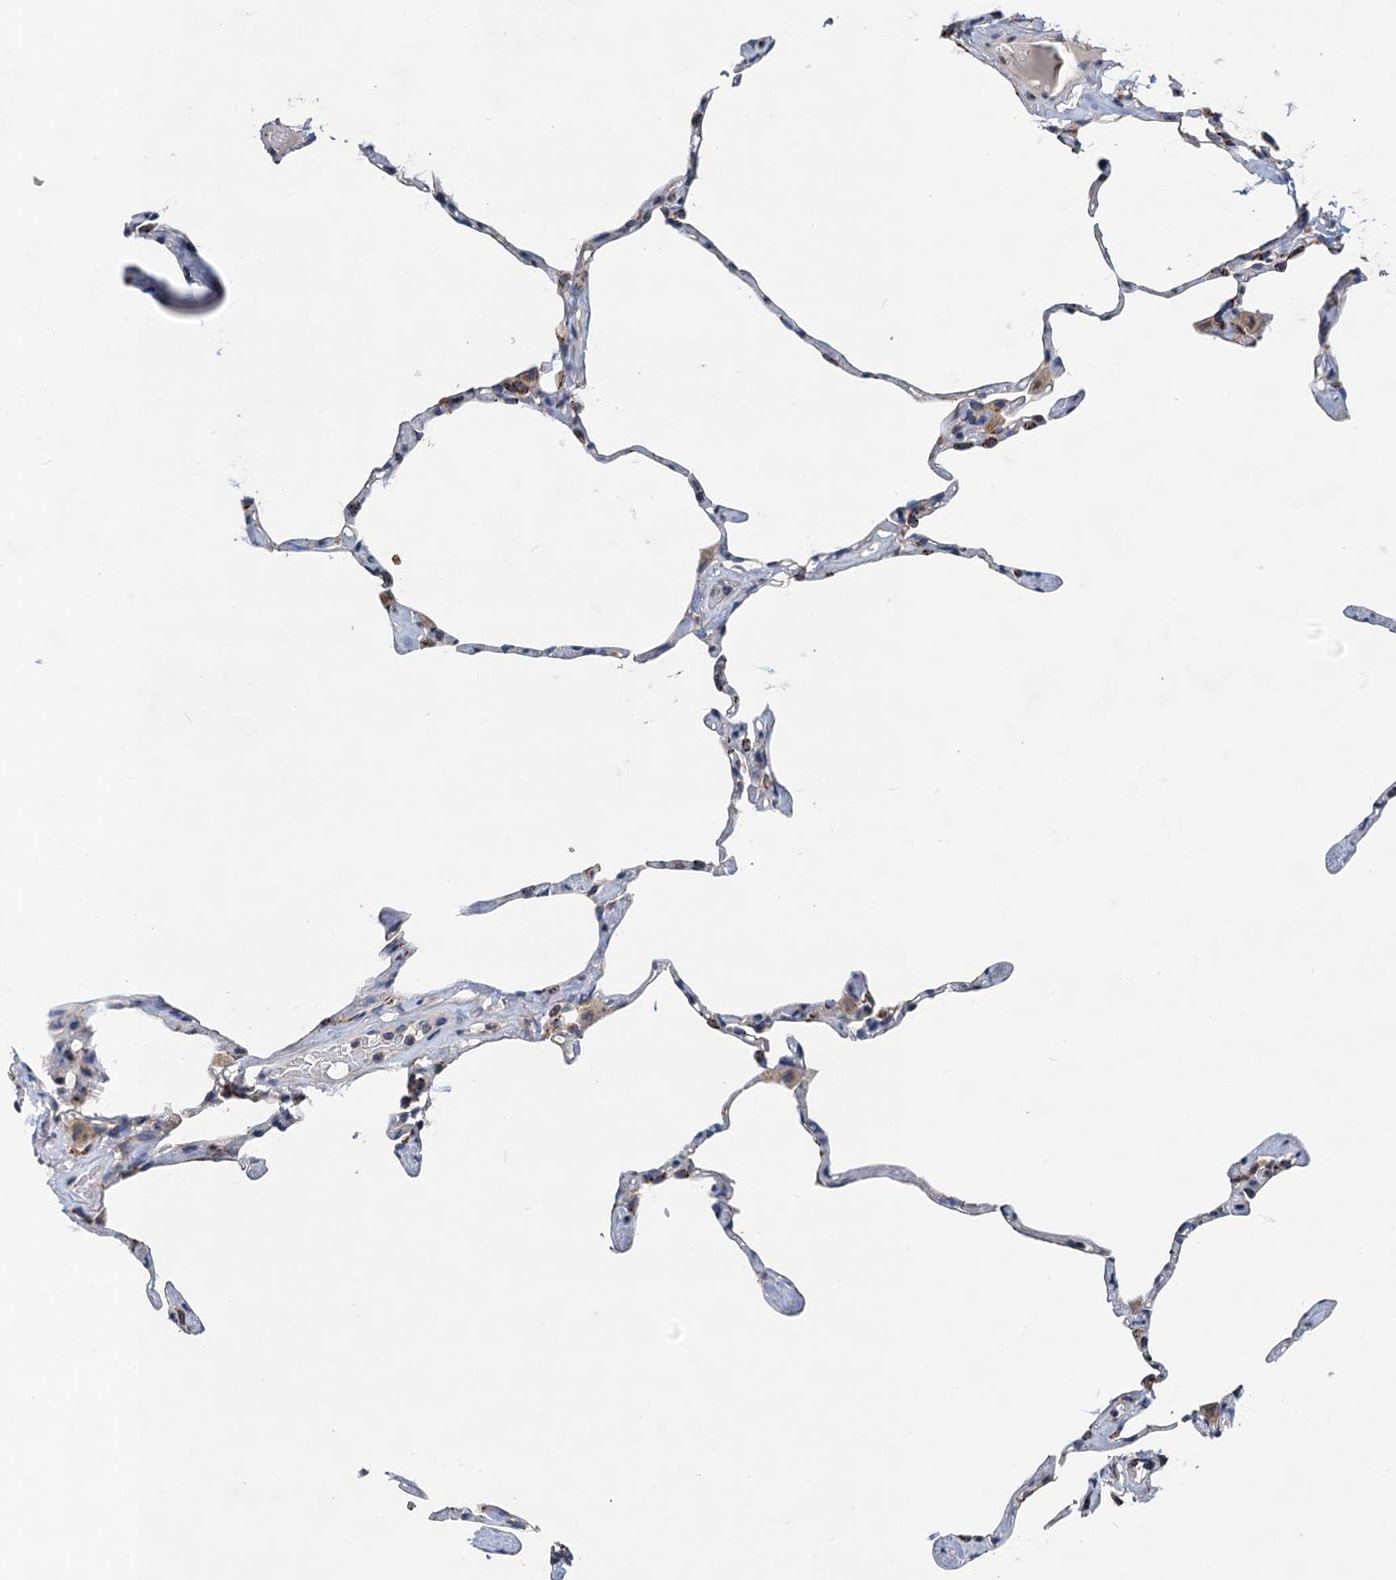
{"staining": {"intensity": "moderate", "quantity": "<25%", "location": "cytoplasmic/membranous"}, "tissue": "lung", "cell_type": "Alveolar cells", "image_type": "normal", "snomed": [{"axis": "morphology", "description": "Normal tissue, NOS"}, {"axis": "topography", "description": "Lung"}], "caption": "Protein staining of benign lung shows moderate cytoplasmic/membranous positivity in about <25% of alveolar cells.", "gene": "NBEA", "patient": {"sex": "male", "age": 65}}